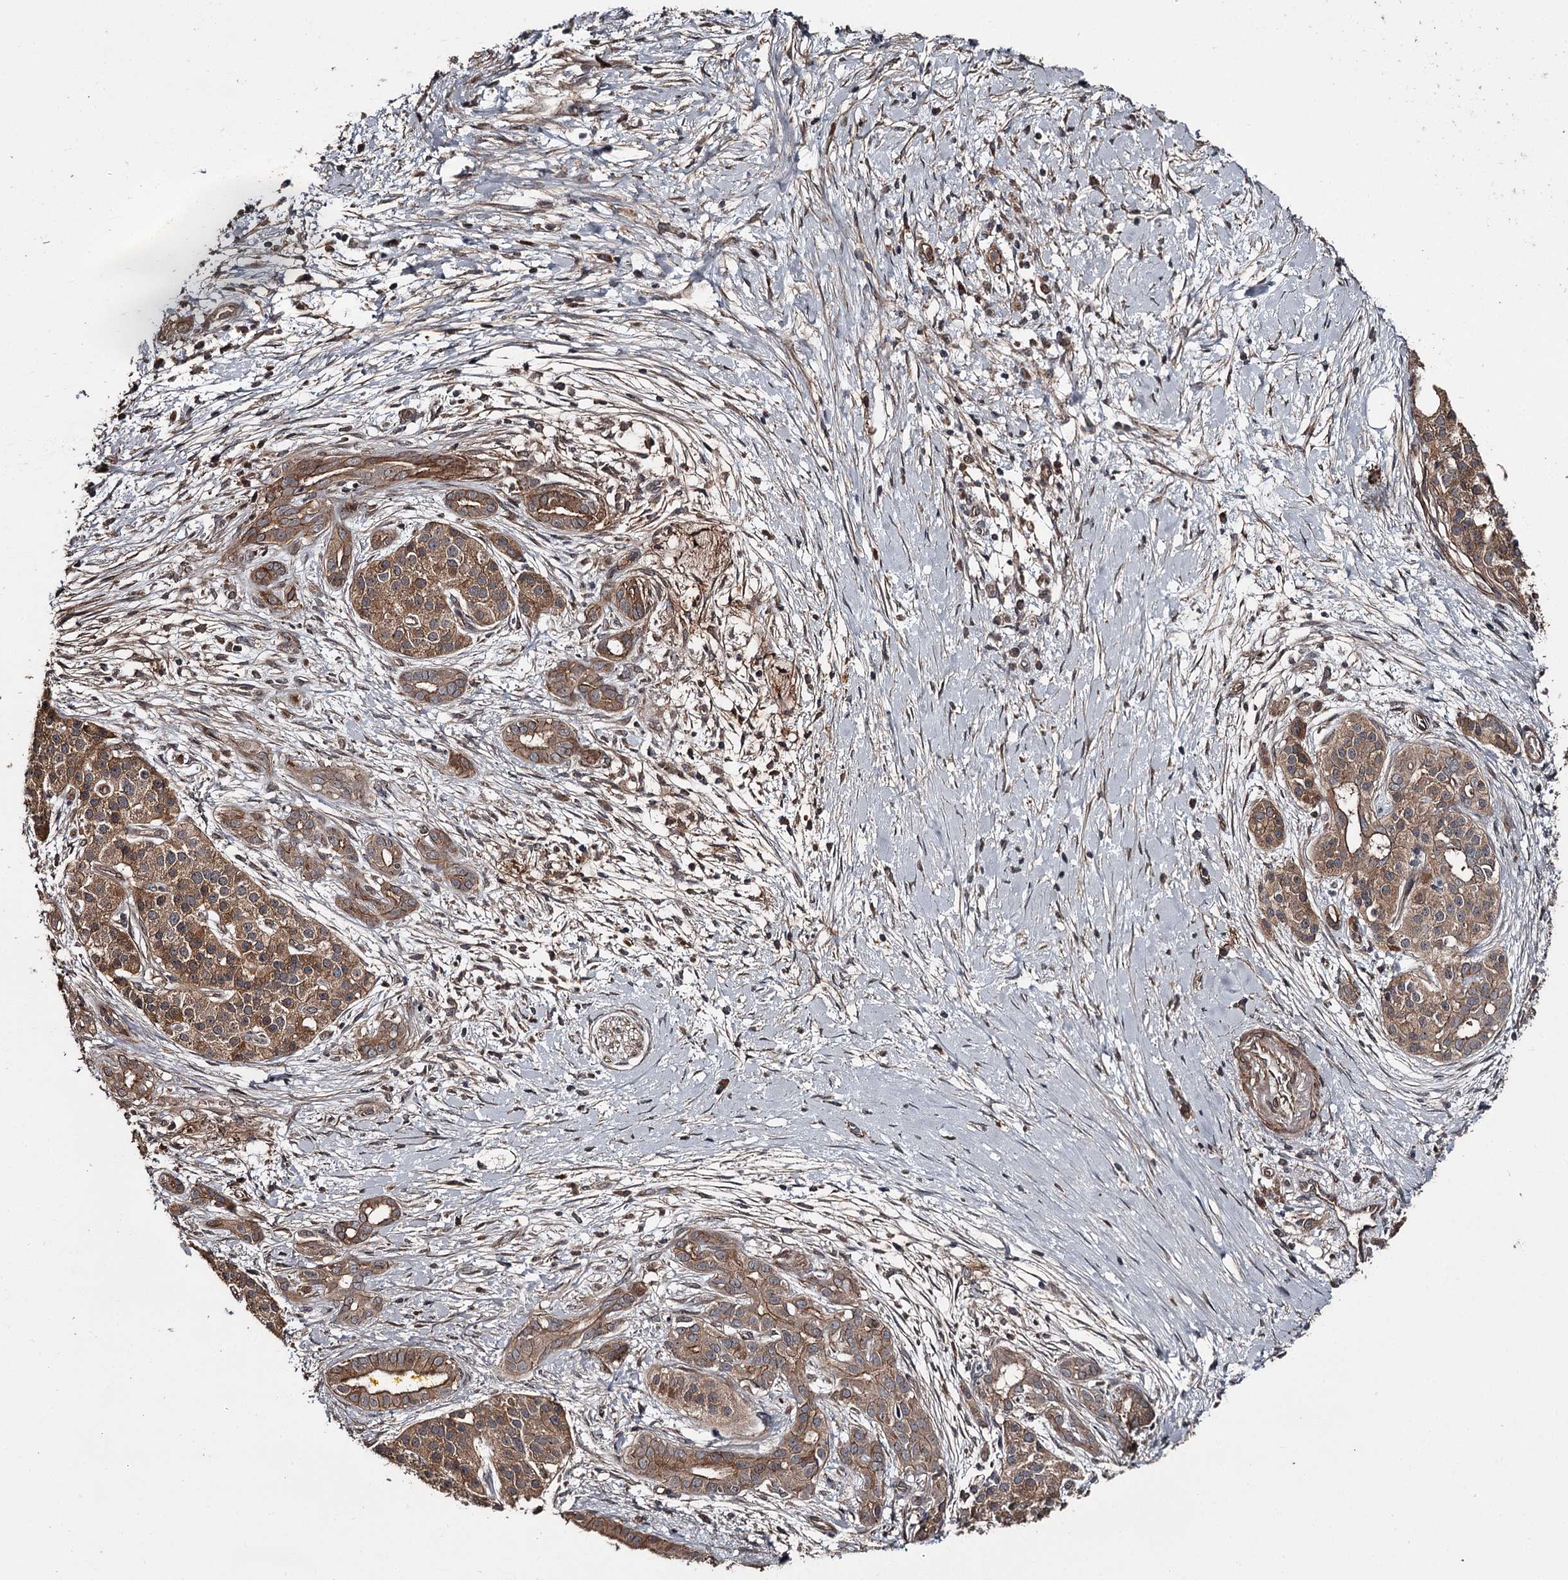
{"staining": {"intensity": "moderate", "quantity": ">75%", "location": "cytoplasmic/membranous"}, "tissue": "pancreatic cancer", "cell_type": "Tumor cells", "image_type": "cancer", "snomed": [{"axis": "morphology", "description": "Adenocarcinoma, NOS"}, {"axis": "topography", "description": "Pancreas"}], "caption": "This histopathology image reveals pancreatic adenocarcinoma stained with IHC to label a protein in brown. The cytoplasmic/membranous of tumor cells show moderate positivity for the protein. Nuclei are counter-stained blue.", "gene": "RAB21", "patient": {"sex": "male", "age": 58}}